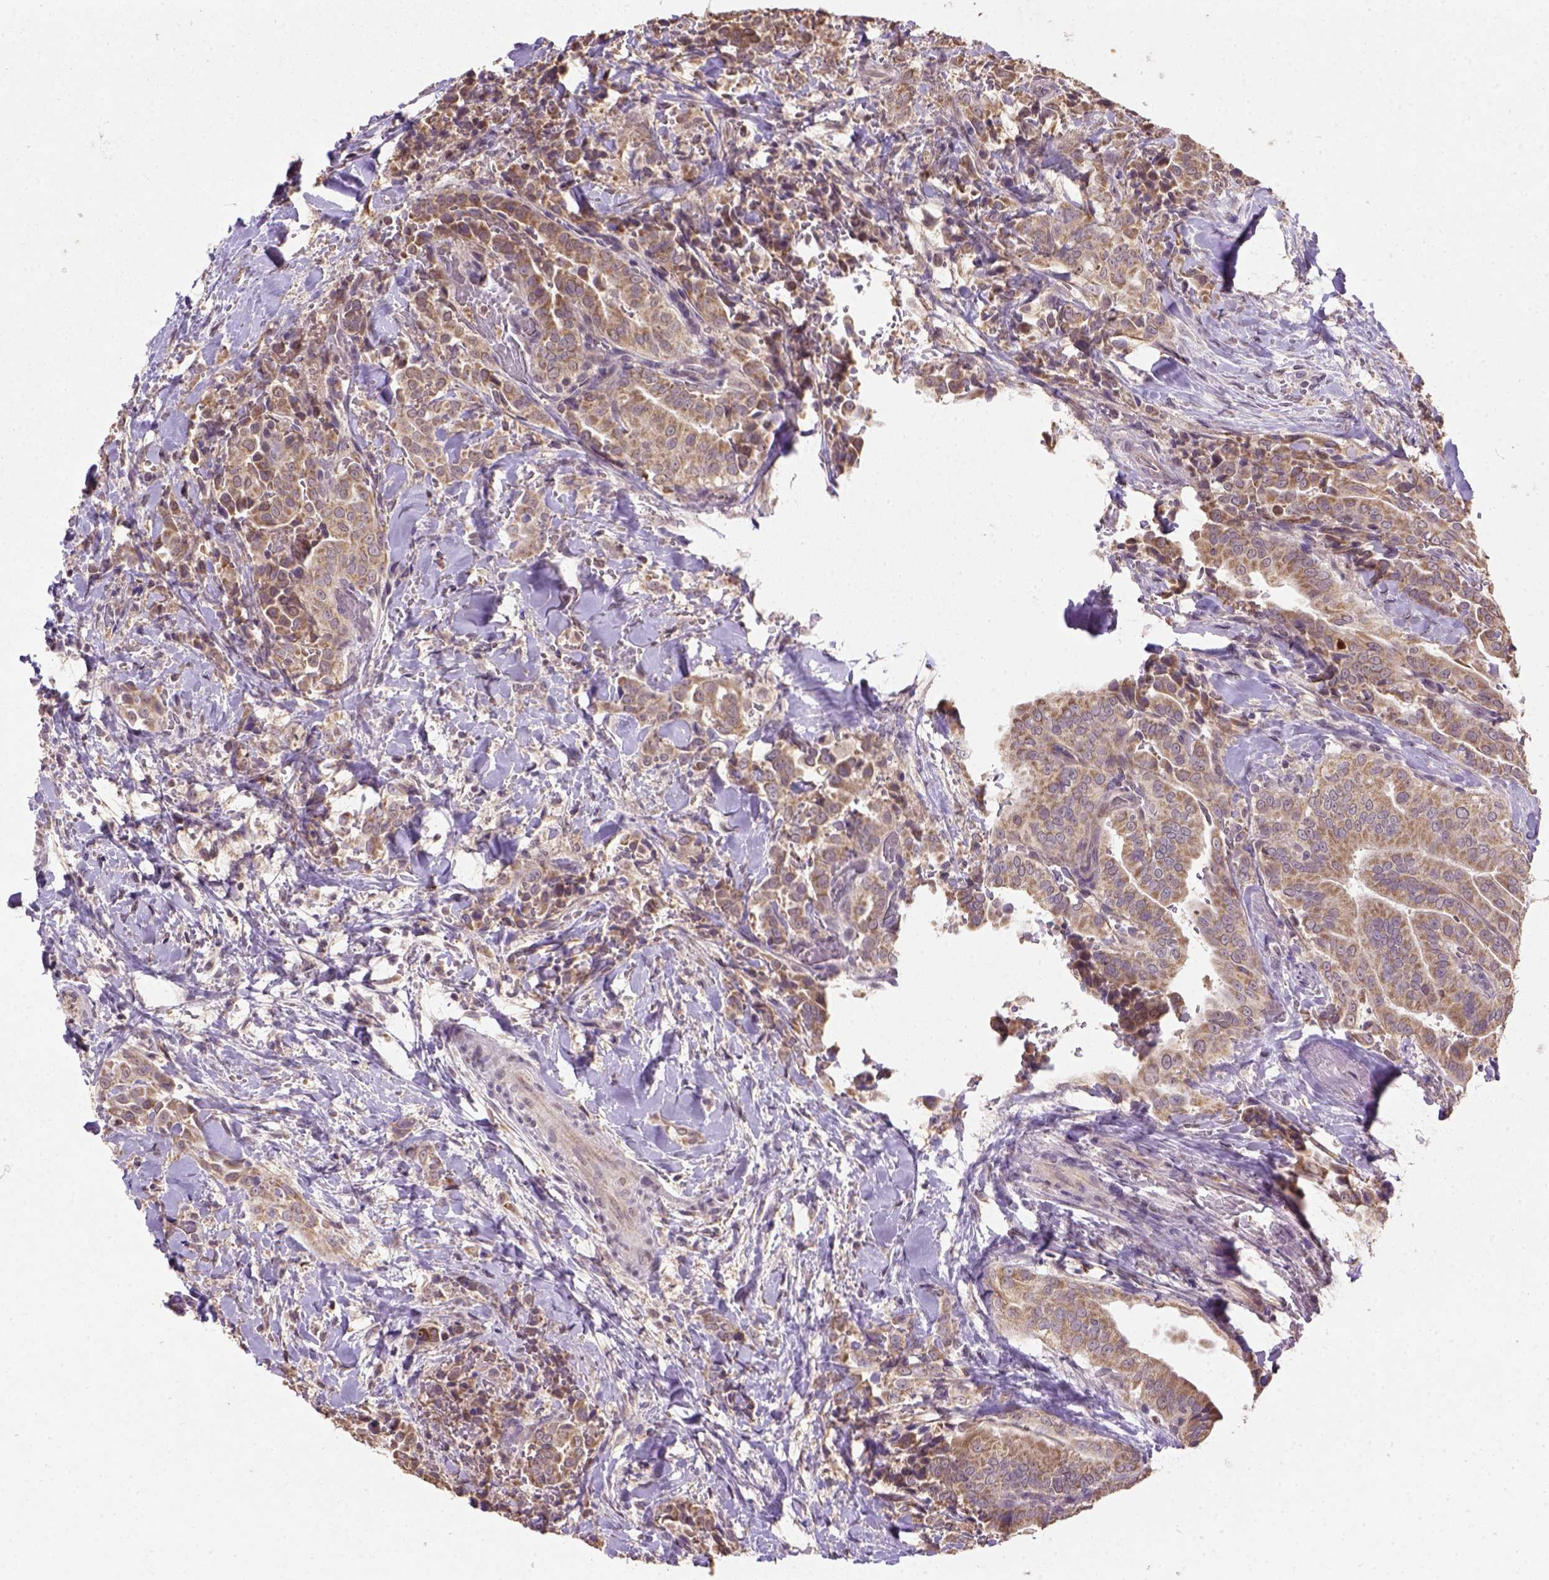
{"staining": {"intensity": "moderate", "quantity": ">75%", "location": "cytoplasmic/membranous"}, "tissue": "thyroid cancer", "cell_type": "Tumor cells", "image_type": "cancer", "snomed": [{"axis": "morphology", "description": "Papillary adenocarcinoma, NOS"}, {"axis": "topography", "description": "Thyroid gland"}], "caption": "Moderate cytoplasmic/membranous staining for a protein is identified in about >75% of tumor cells of thyroid cancer using immunohistochemistry (IHC).", "gene": "NUDT10", "patient": {"sex": "male", "age": 61}}